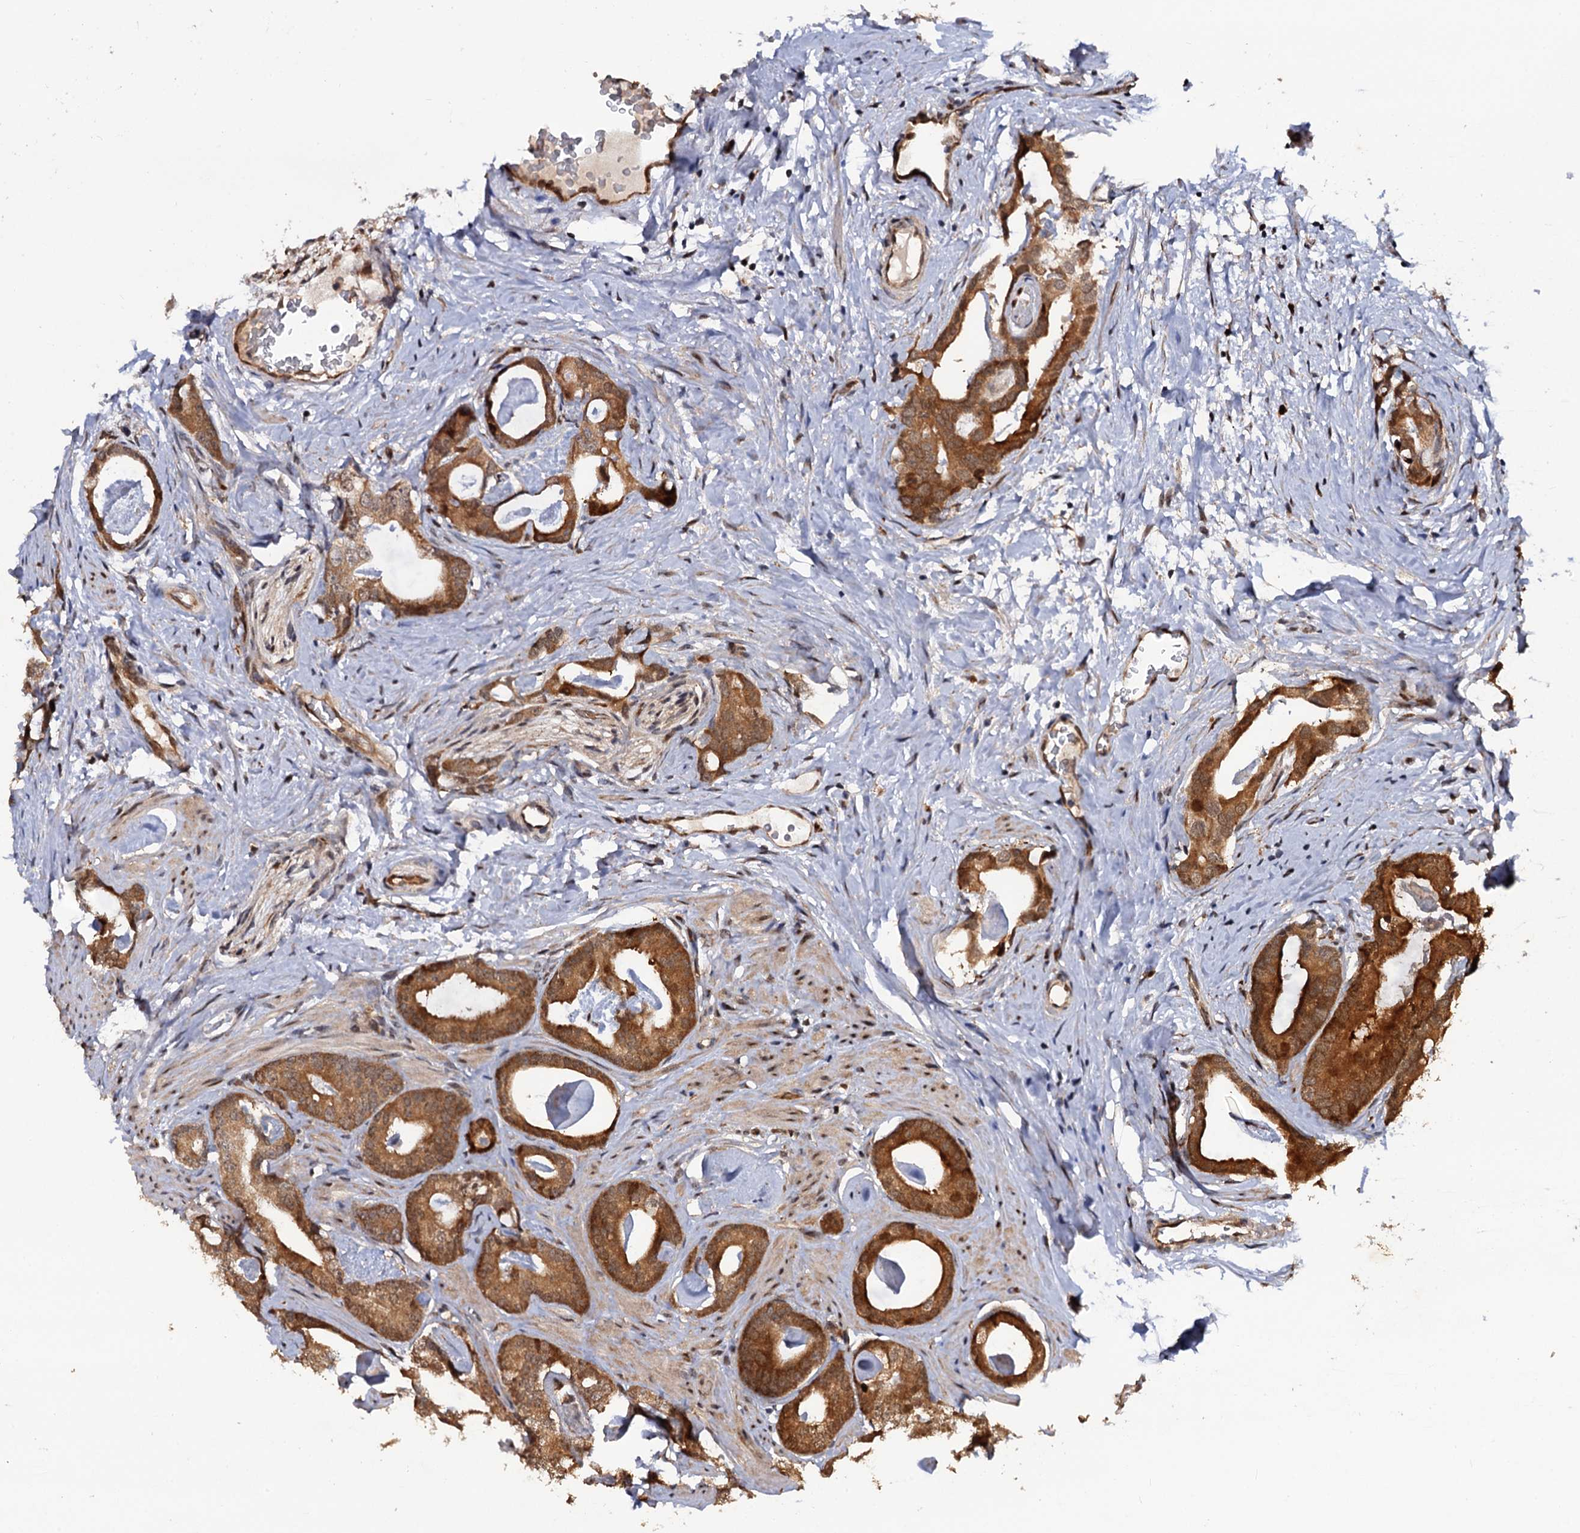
{"staining": {"intensity": "strong", "quantity": ">75%", "location": "cytoplasmic/membranous"}, "tissue": "prostate cancer", "cell_type": "Tumor cells", "image_type": "cancer", "snomed": [{"axis": "morphology", "description": "Adenocarcinoma, Low grade"}, {"axis": "topography", "description": "Prostate"}], "caption": "The image exhibits staining of prostate cancer (low-grade adenocarcinoma), revealing strong cytoplasmic/membranous protein expression (brown color) within tumor cells.", "gene": "CDC23", "patient": {"sex": "male", "age": 63}}